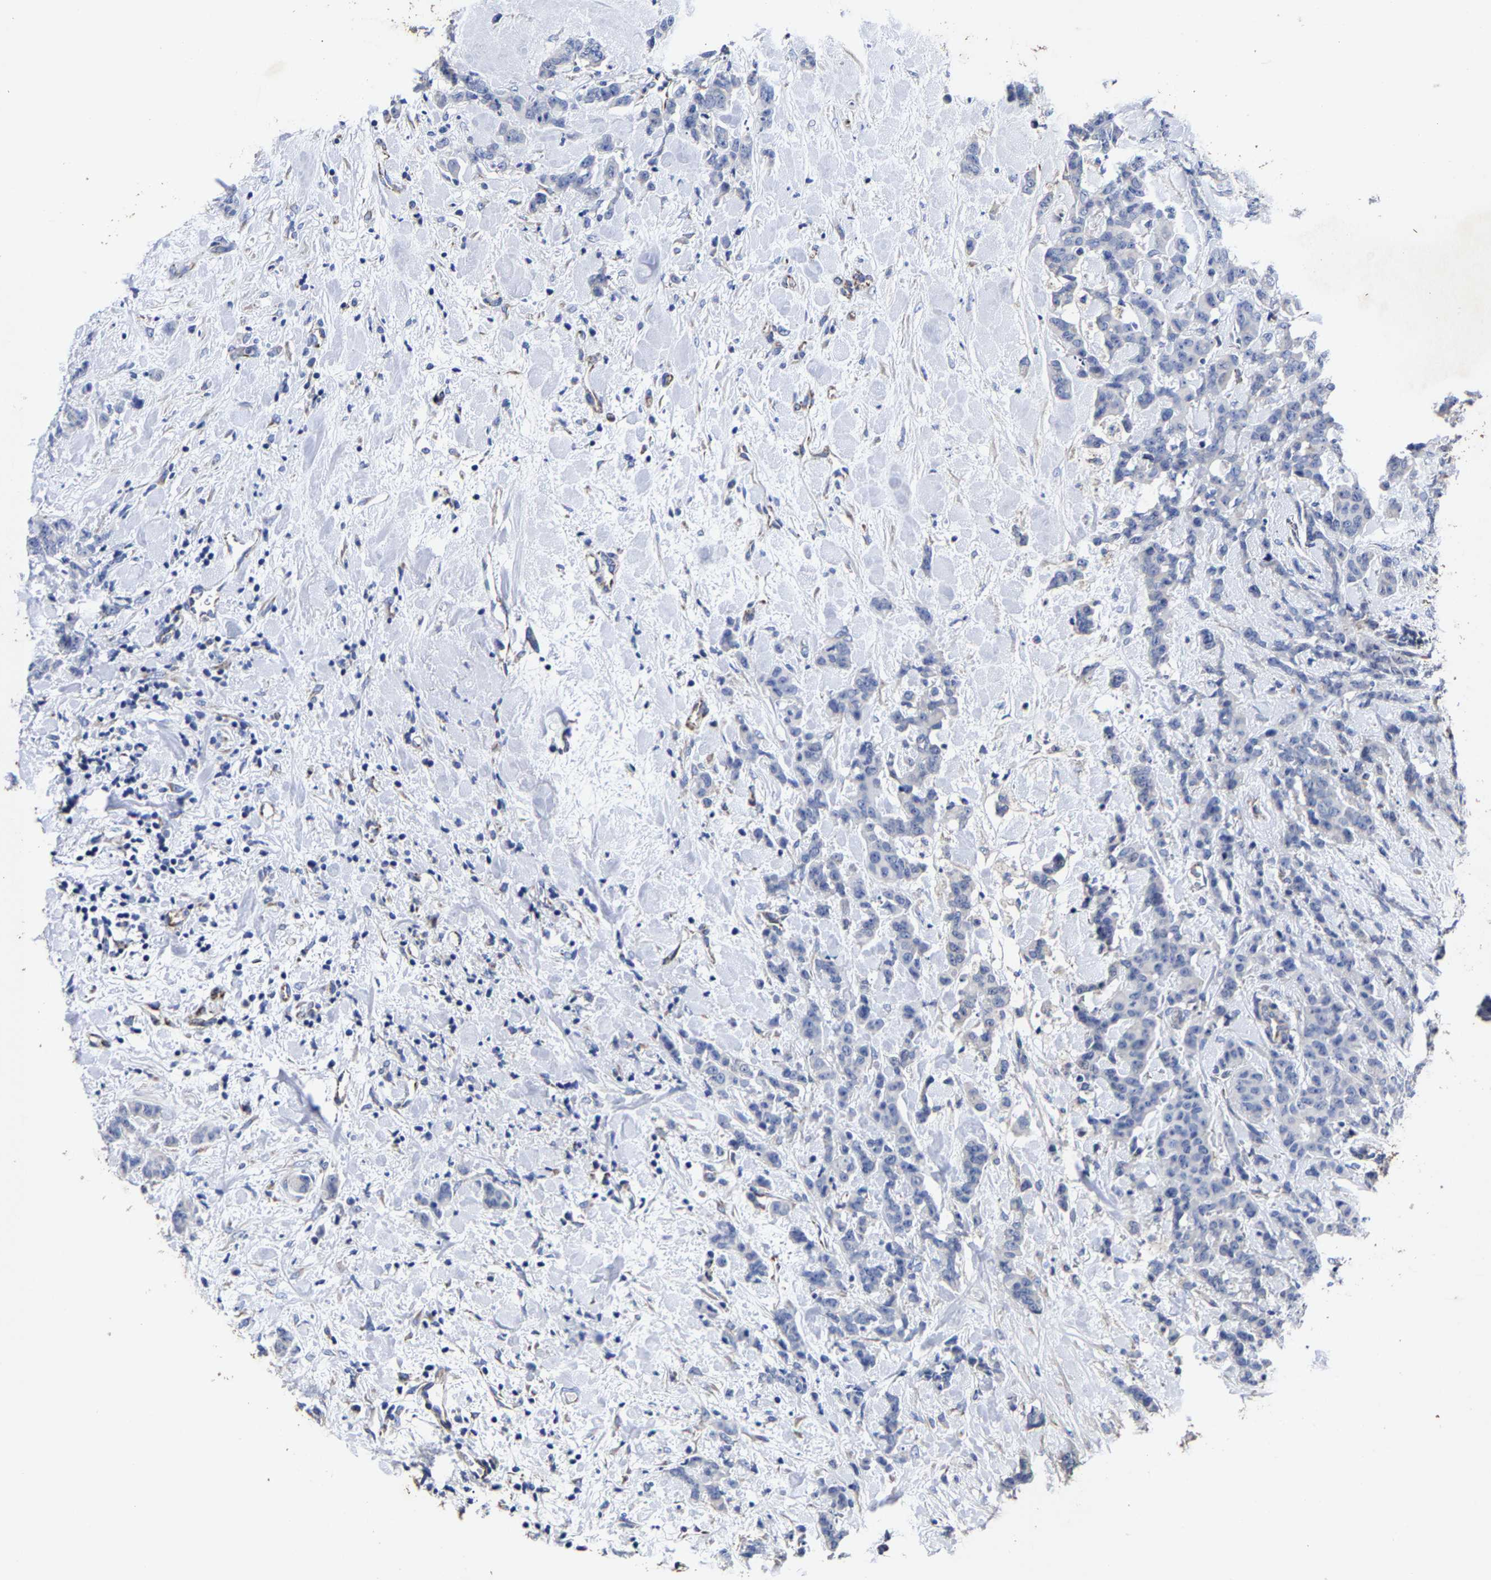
{"staining": {"intensity": "negative", "quantity": "none", "location": "none"}, "tissue": "breast cancer", "cell_type": "Tumor cells", "image_type": "cancer", "snomed": [{"axis": "morphology", "description": "Normal tissue, NOS"}, {"axis": "morphology", "description": "Duct carcinoma"}, {"axis": "topography", "description": "Breast"}], "caption": "Human breast invasive ductal carcinoma stained for a protein using IHC exhibits no staining in tumor cells.", "gene": "AASS", "patient": {"sex": "female", "age": 40}}